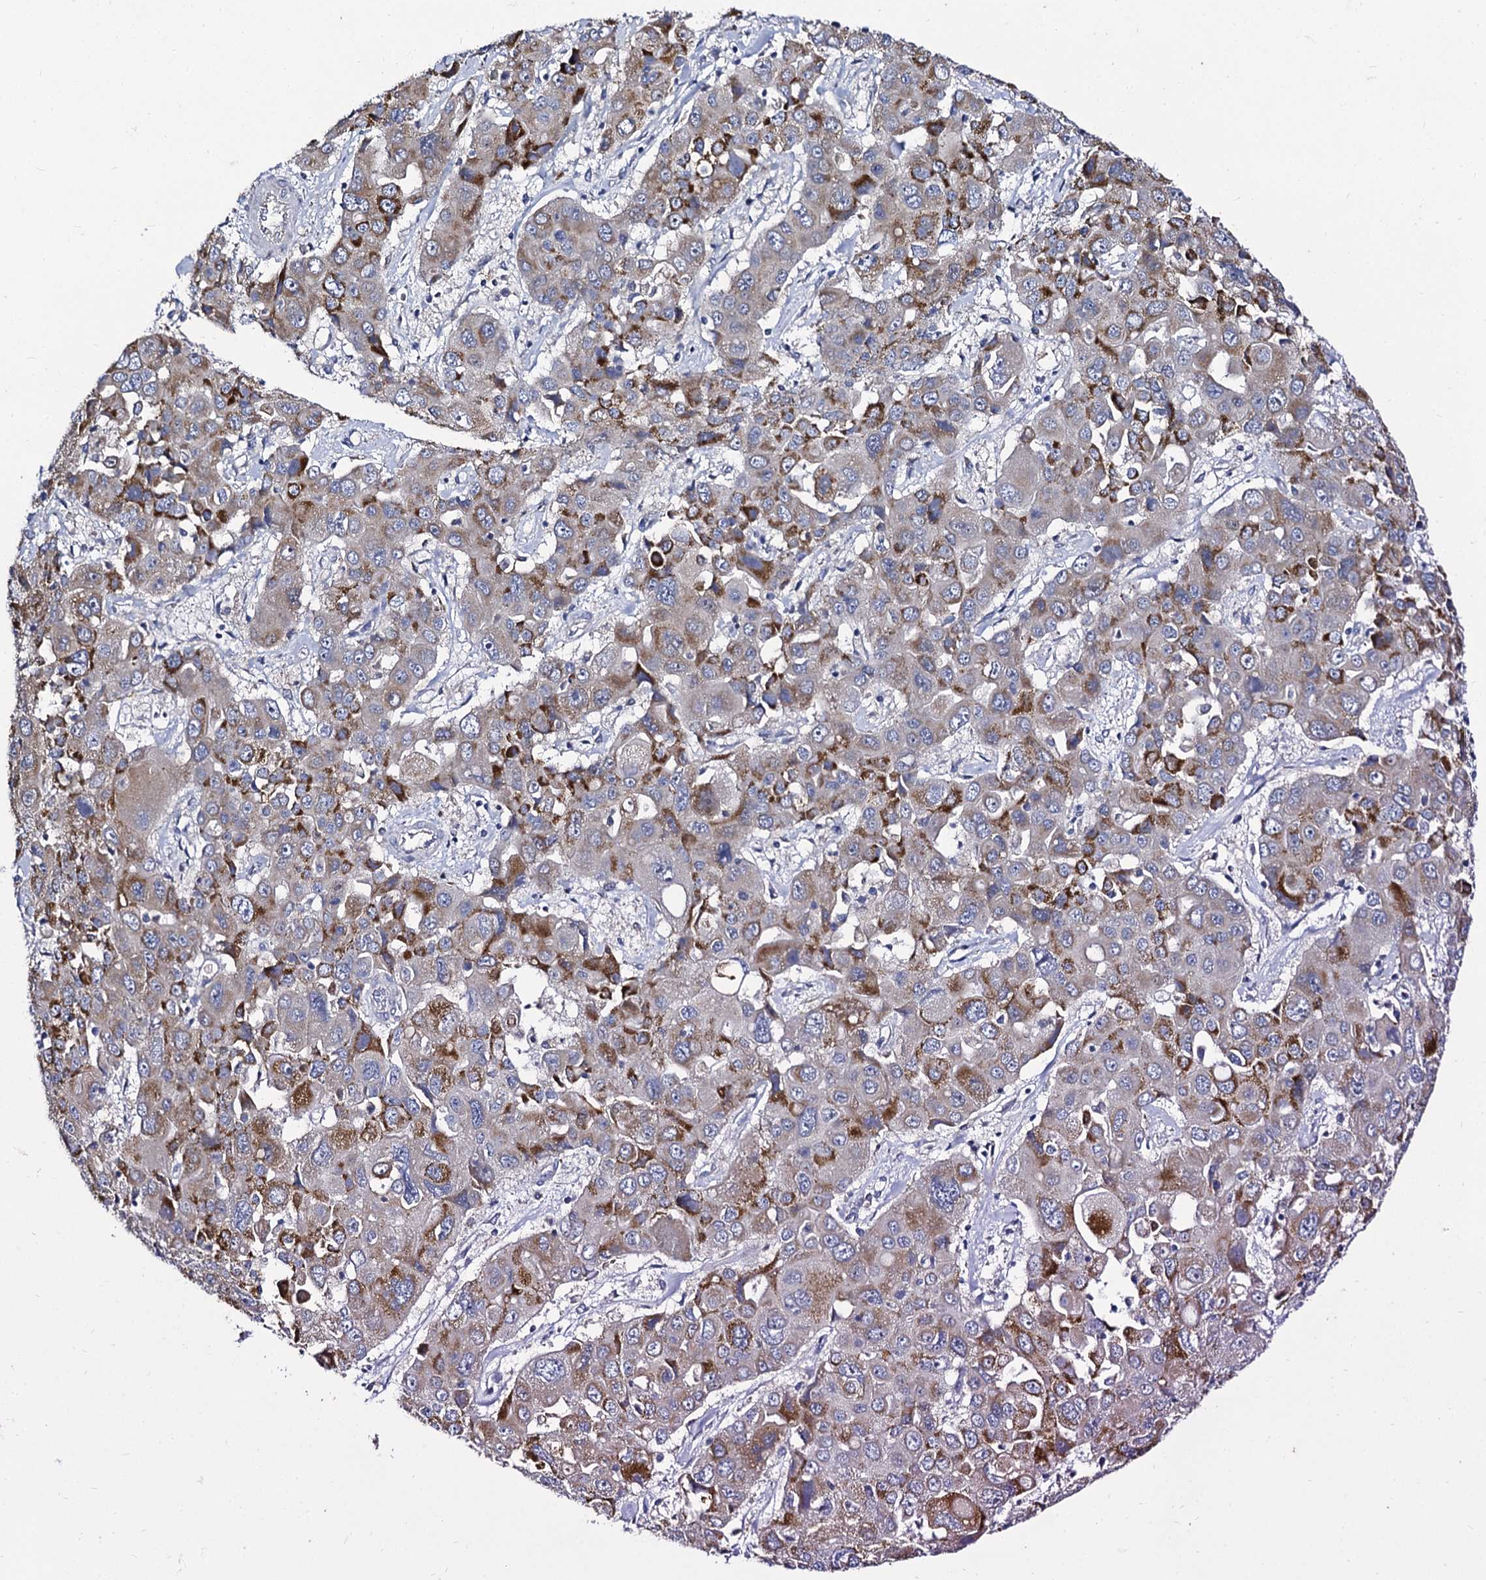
{"staining": {"intensity": "moderate", "quantity": "25%-75%", "location": "cytoplasmic/membranous"}, "tissue": "liver cancer", "cell_type": "Tumor cells", "image_type": "cancer", "snomed": [{"axis": "morphology", "description": "Cholangiocarcinoma"}, {"axis": "topography", "description": "Liver"}], "caption": "This histopathology image exhibits immunohistochemistry staining of human liver cholangiocarcinoma, with medium moderate cytoplasmic/membranous staining in approximately 25%-75% of tumor cells.", "gene": "PANX2", "patient": {"sex": "male", "age": 67}}